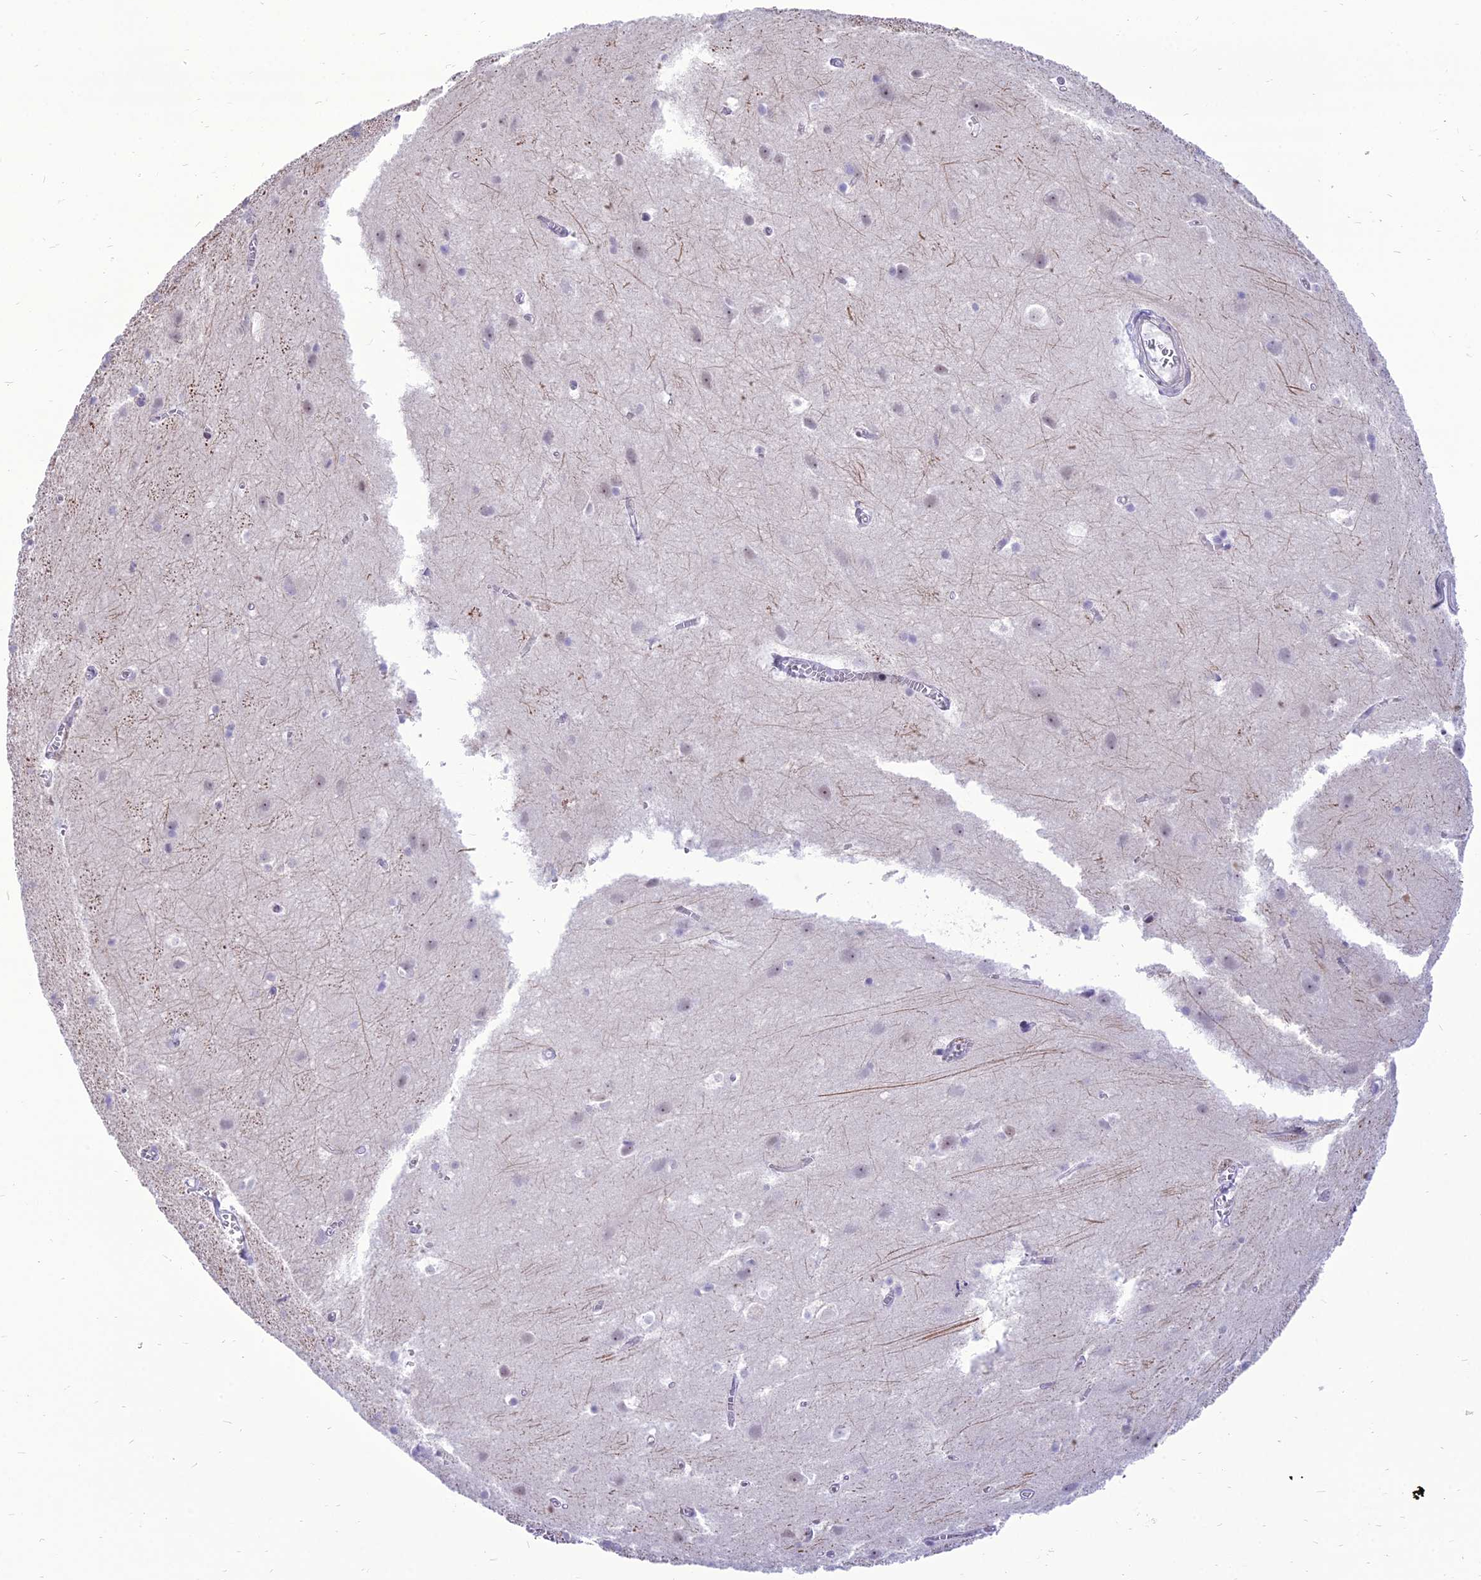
{"staining": {"intensity": "negative", "quantity": "none", "location": "none"}, "tissue": "cerebral cortex", "cell_type": "Endothelial cells", "image_type": "normal", "snomed": [{"axis": "morphology", "description": "Normal tissue, NOS"}, {"axis": "topography", "description": "Cerebral cortex"}], "caption": "An image of cerebral cortex stained for a protein shows no brown staining in endothelial cells. (DAB immunohistochemistry (IHC) with hematoxylin counter stain).", "gene": "DHX40", "patient": {"sex": "male", "age": 54}}